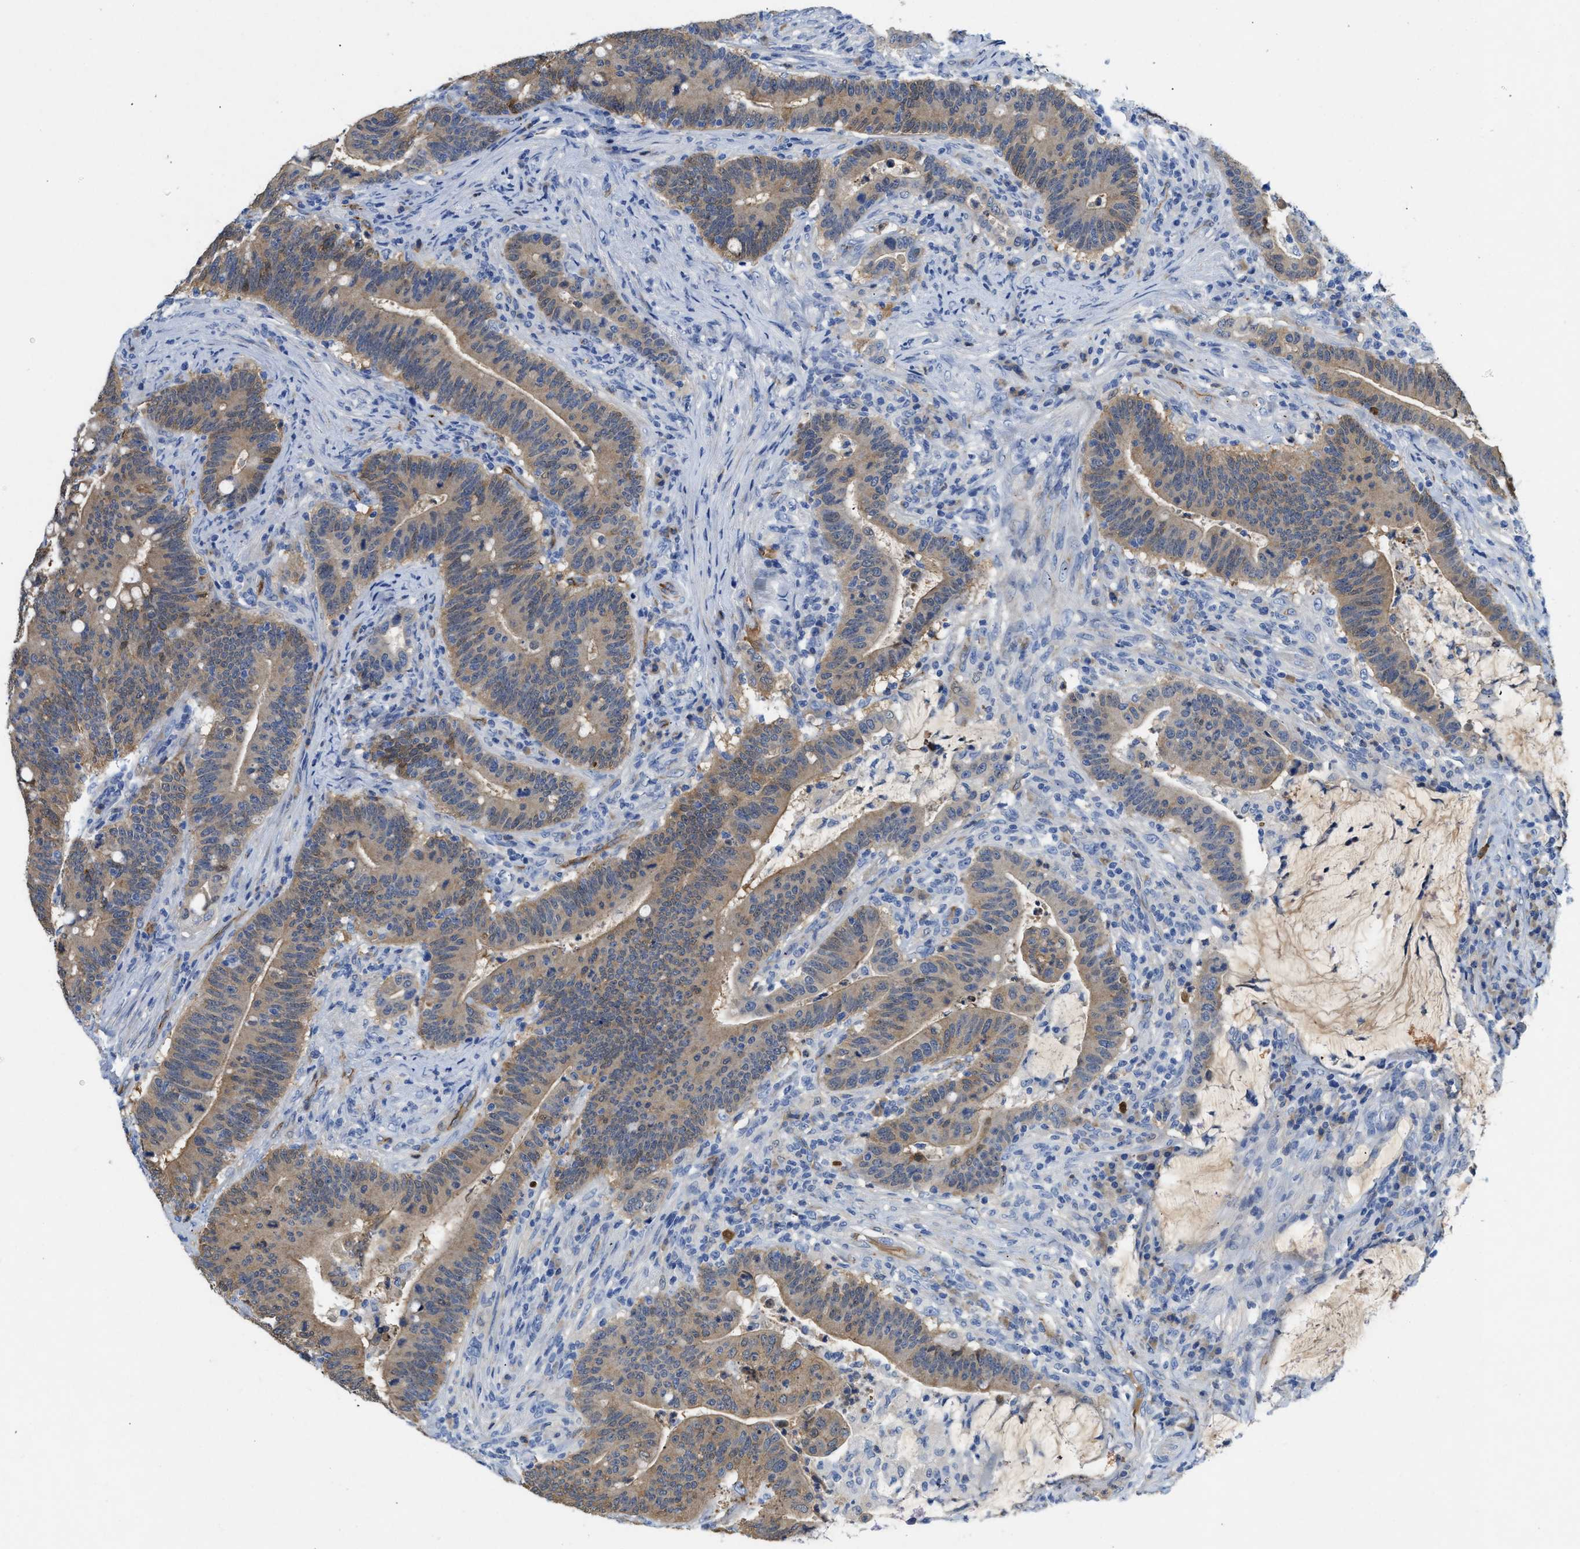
{"staining": {"intensity": "weak", "quantity": ">75%", "location": "cytoplasmic/membranous,nuclear"}, "tissue": "colorectal cancer", "cell_type": "Tumor cells", "image_type": "cancer", "snomed": [{"axis": "morphology", "description": "Normal tissue, NOS"}, {"axis": "morphology", "description": "Adenocarcinoma, NOS"}, {"axis": "topography", "description": "Colon"}], "caption": "Protein staining shows weak cytoplasmic/membranous and nuclear expression in about >75% of tumor cells in adenocarcinoma (colorectal).", "gene": "SPEG", "patient": {"sex": "female", "age": 66}}